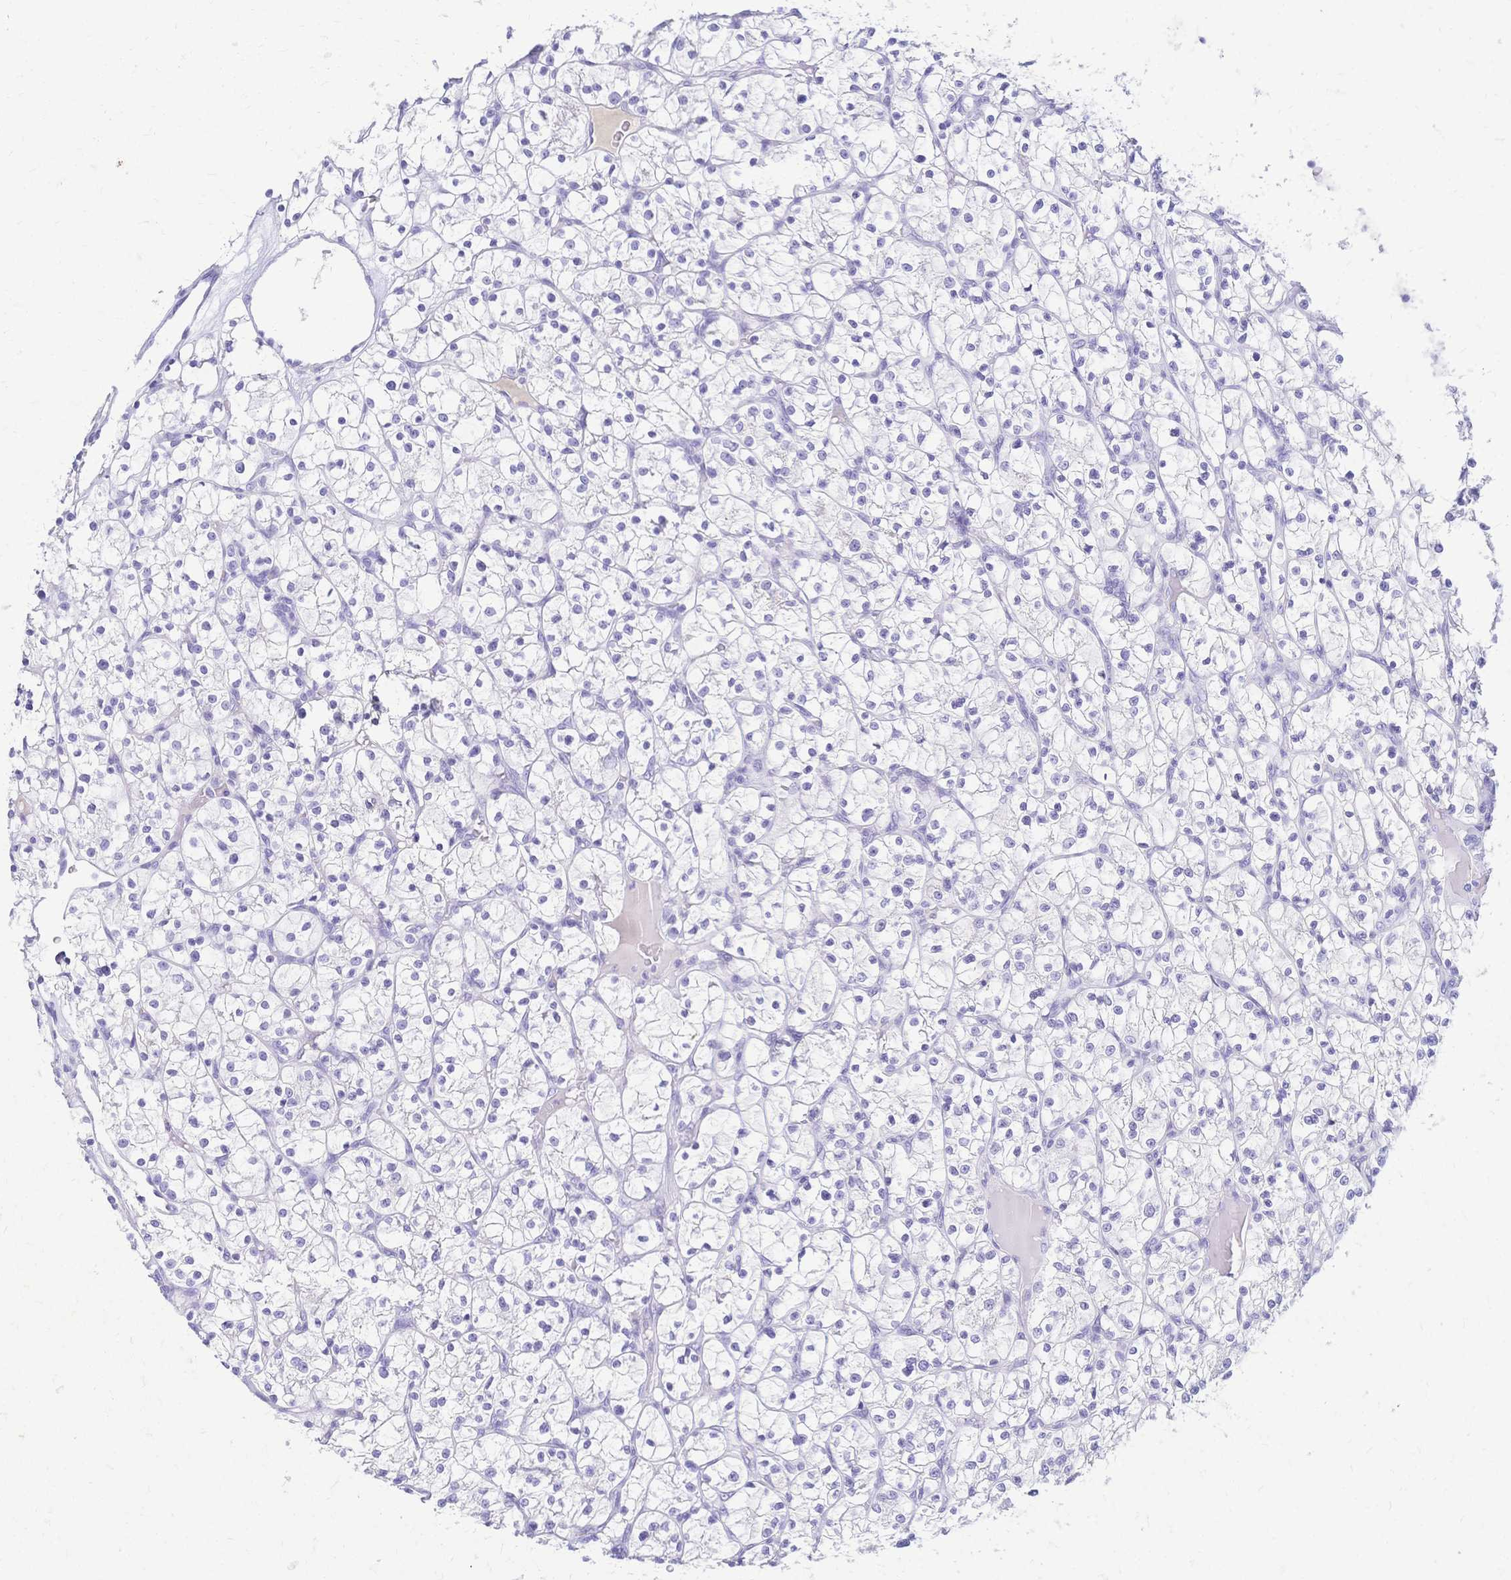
{"staining": {"intensity": "negative", "quantity": "none", "location": "none"}, "tissue": "renal cancer", "cell_type": "Tumor cells", "image_type": "cancer", "snomed": [{"axis": "morphology", "description": "Adenocarcinoma, NOS"}, {"axis": "topography", "description": "Kidney"}], "caption": "Protein analysis of renal cancer (adenocarcinoma) reveals no significant expression in tumor cells.", "gene": "FA2H", "patient": {"sex": "female", "age": 64}}